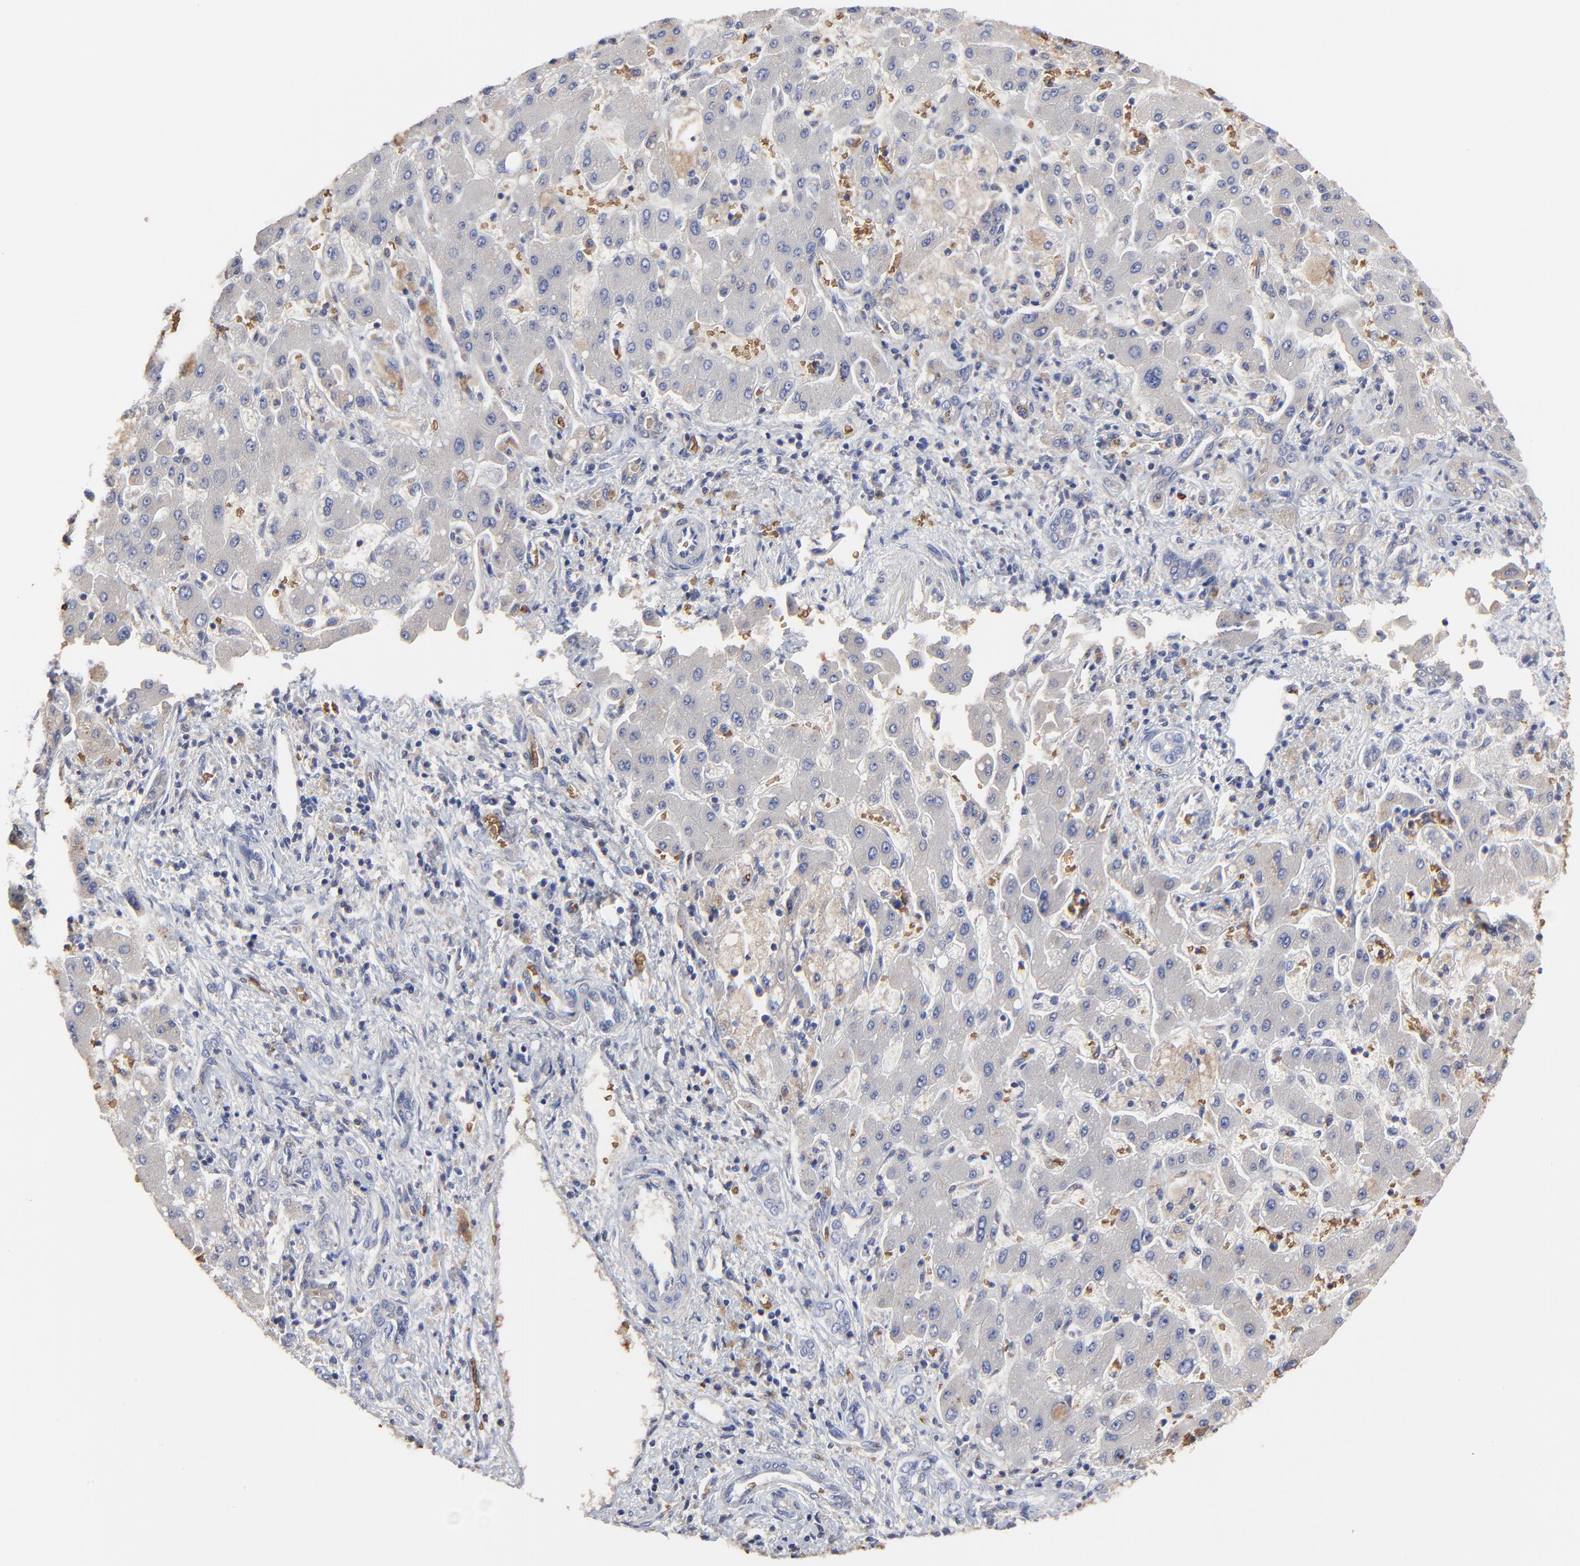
{"staining": {"intensity": "weak", "quantity": ">75%", "location": "cytoplasmic/membranous"}, "tissue": "liver cancer", "cell_type": "Tumor cells", "image_type": "cancer", "snomed": [{"axis": "morphology", "description": "Cholangiocarcinoma"}, {"axis": "topography", "description": "Liver"}], "caption": "Cholangiocarcinoma (liver) was stained to show a protein in brown. There is low levels of weak cytoplasmic/membranous staining in about >75% of tumor cells.", "gene": "PAG1", "patient": {"sex": "male", "age": 50}}